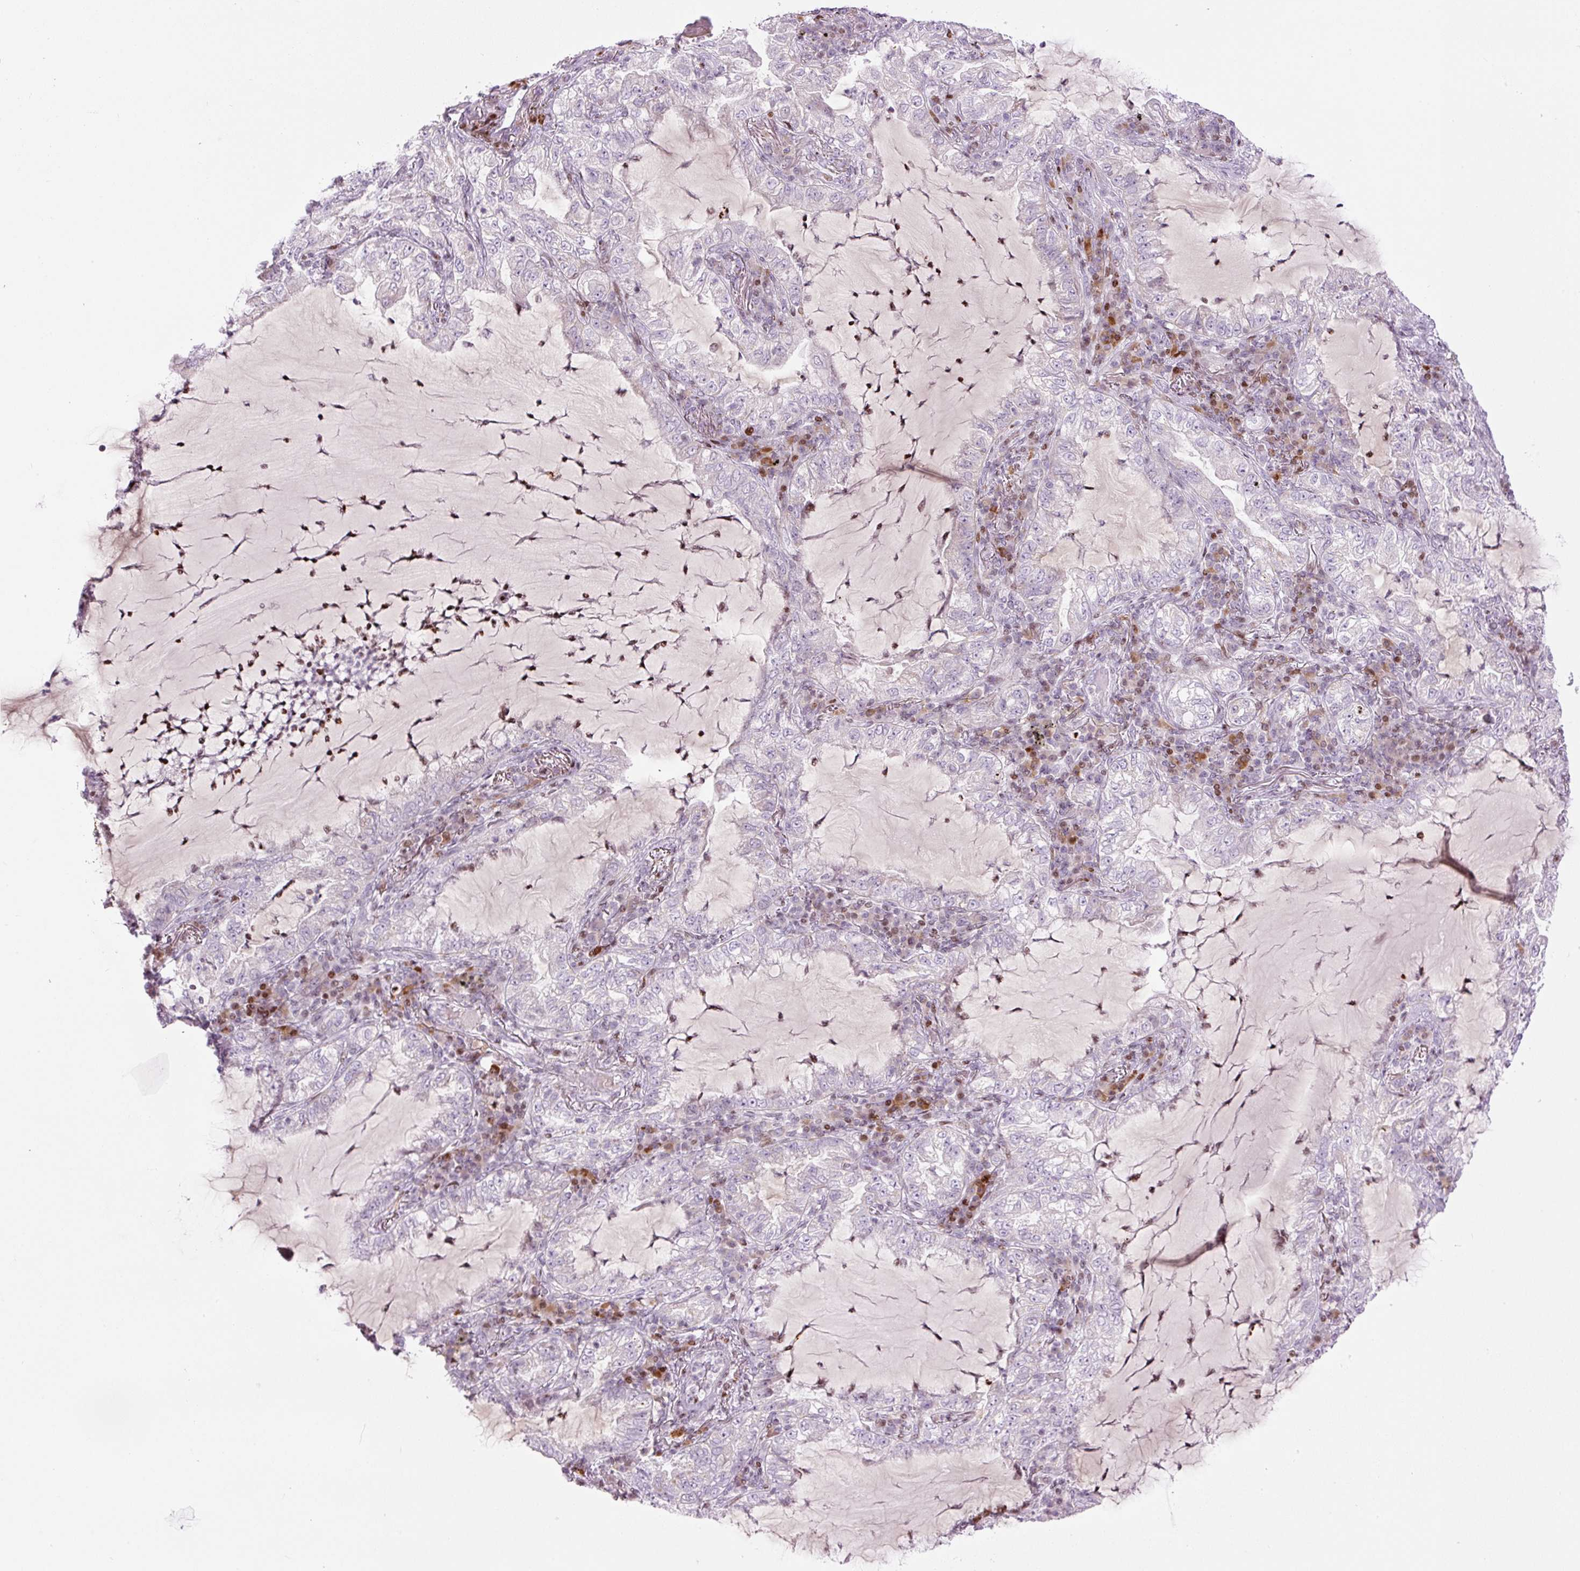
{"staining": {"intensity": "negative", "quantity": "none", "location": "none"}, "tissue": "lung cancer", "cell_type": "Tumor cells", "image_type": "cancer", "snomed": [{"axis": "morphology", "description": "Adenocarcinoma, NOS"}, {"axis": "topography", "description": "Lung"}], "caption": "IHC of lung cancer (adenocarcinoma) exhibits no staining in tumor cells.", "gene": "TMEM177", "patient": {"sex": "female", "age": 73}}